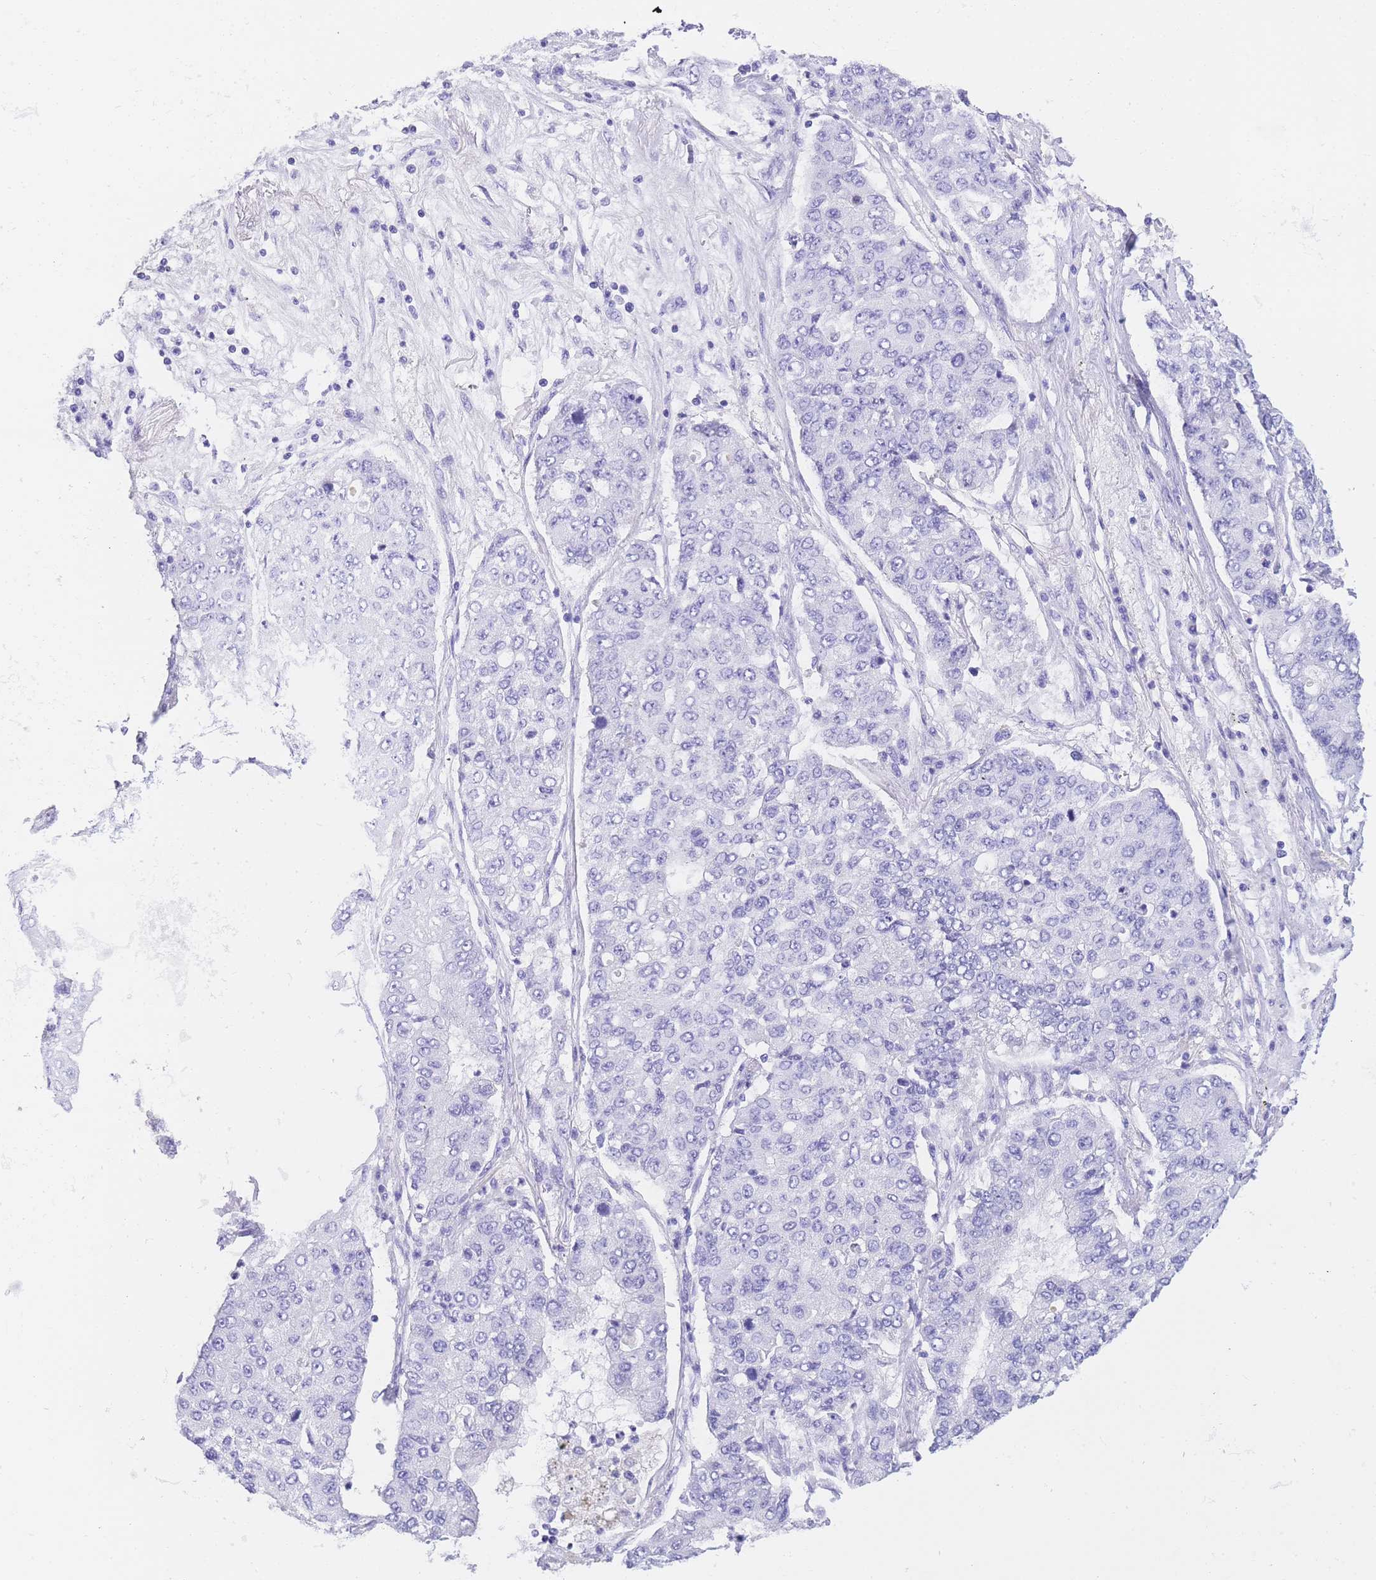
{"staining": {"intensity": "negative", "quantity": "none", "location": "none"}, "tissue": "lung cancer", "cell_type": "Tumor cells", "image_type": "cancer", "snomed": [{"axis": "morphology", "description": "Squamous cell carcinoma, NOS"}, {"axis": "topography", "description": "Lung"}], "caption": "Tumor cells are negative for brown protein staining in squamous cell carcinoma (lung).", "gene": "NKD2", "patient": {"sex": "male", "age": 74}}